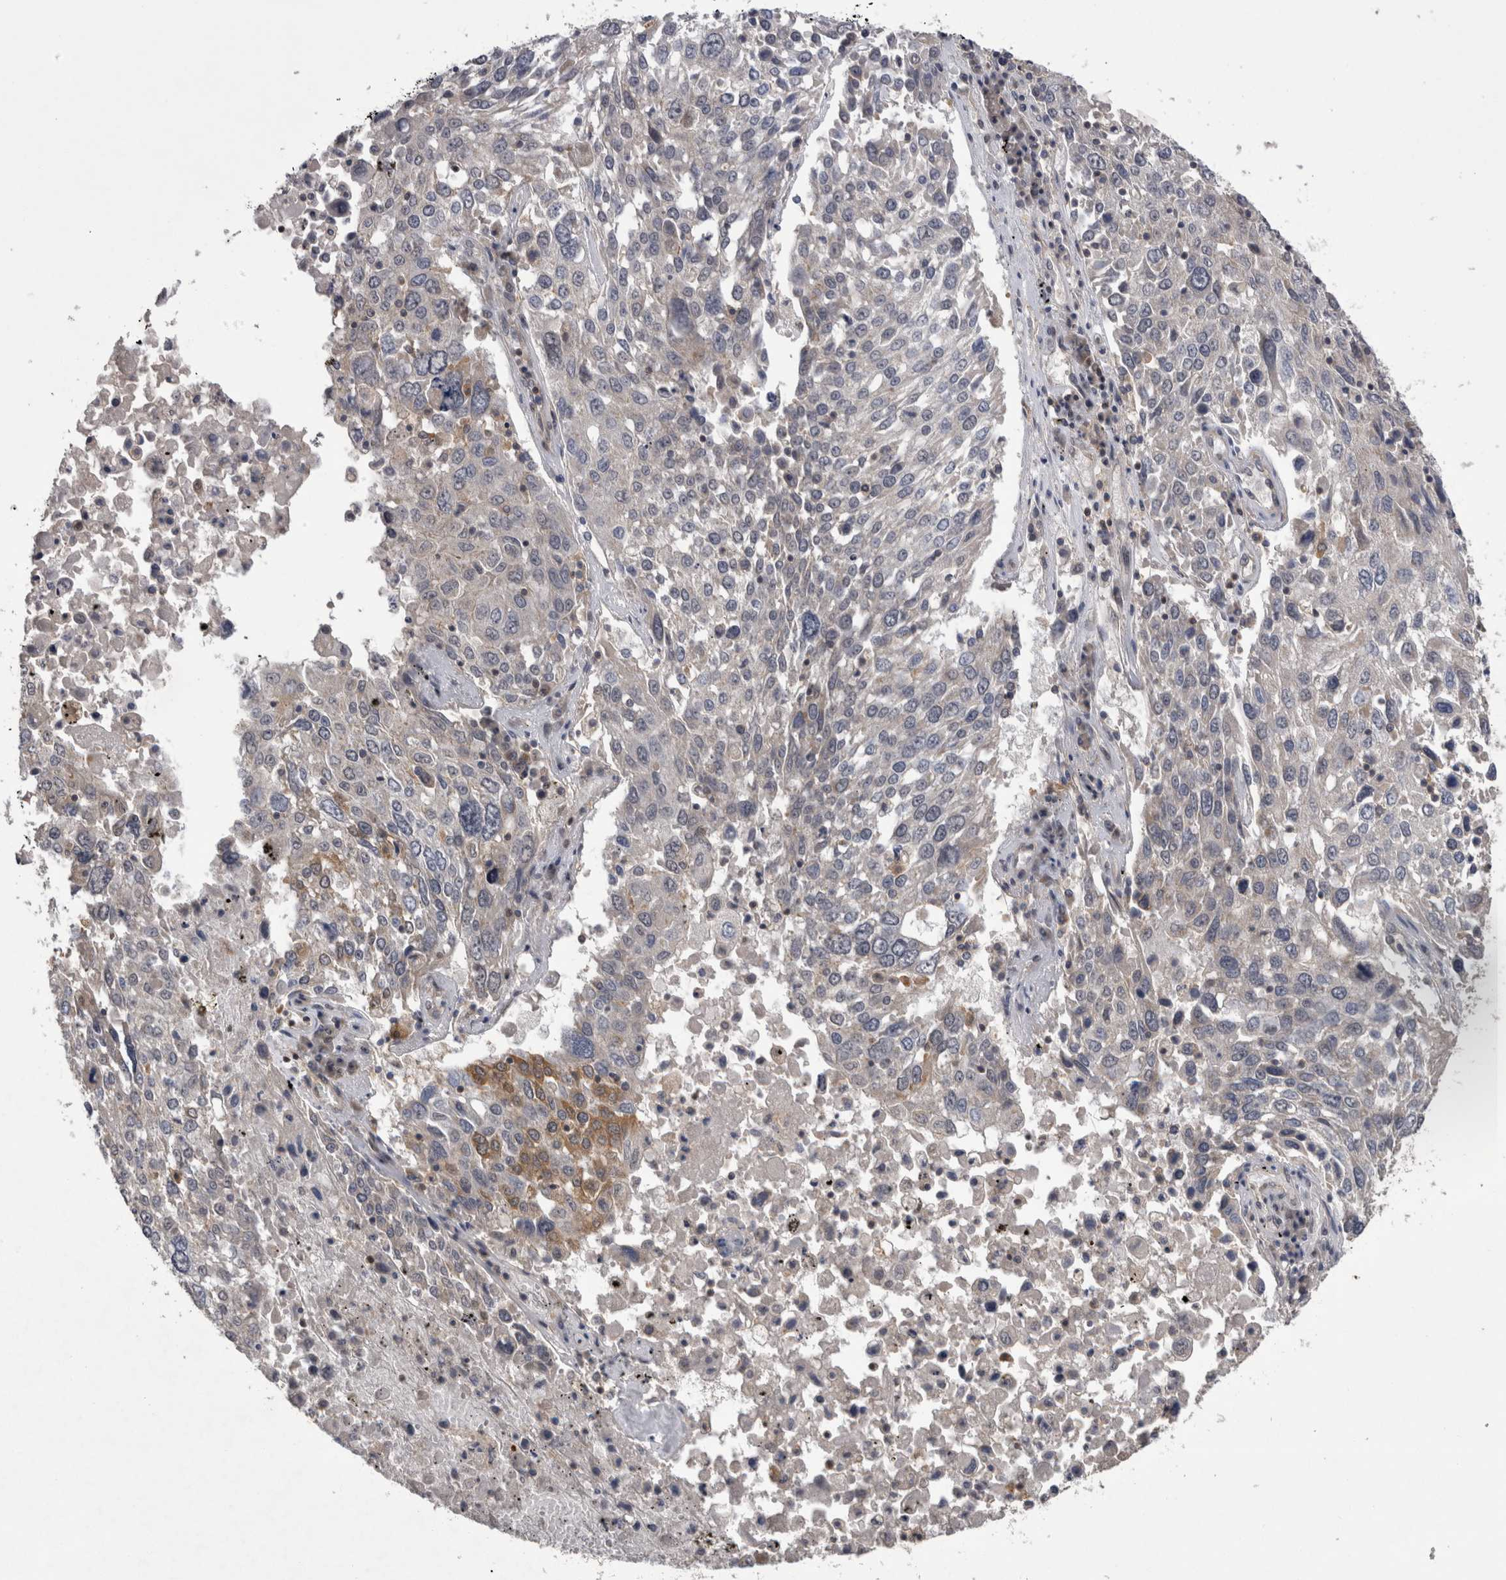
{"staining": {"intensity": "moderate", "quantity": "<25%", "location": "cytoplasmic/membranous"}, "tissue": "lung cancer", "cell_type": "Tumor cells", "image_type": "cancer", "snomed": [{"axis": "morphology", "description": "Squamous cell carcinoma, NOS"}, {"axis": "topography", "description": "Lung"}], "caption": "Human lung cancer stained with a protein marker shows moderate staining in tumor cells.", "gene": "NFATC2", "patient": {"sex": "male", "age": 65}}